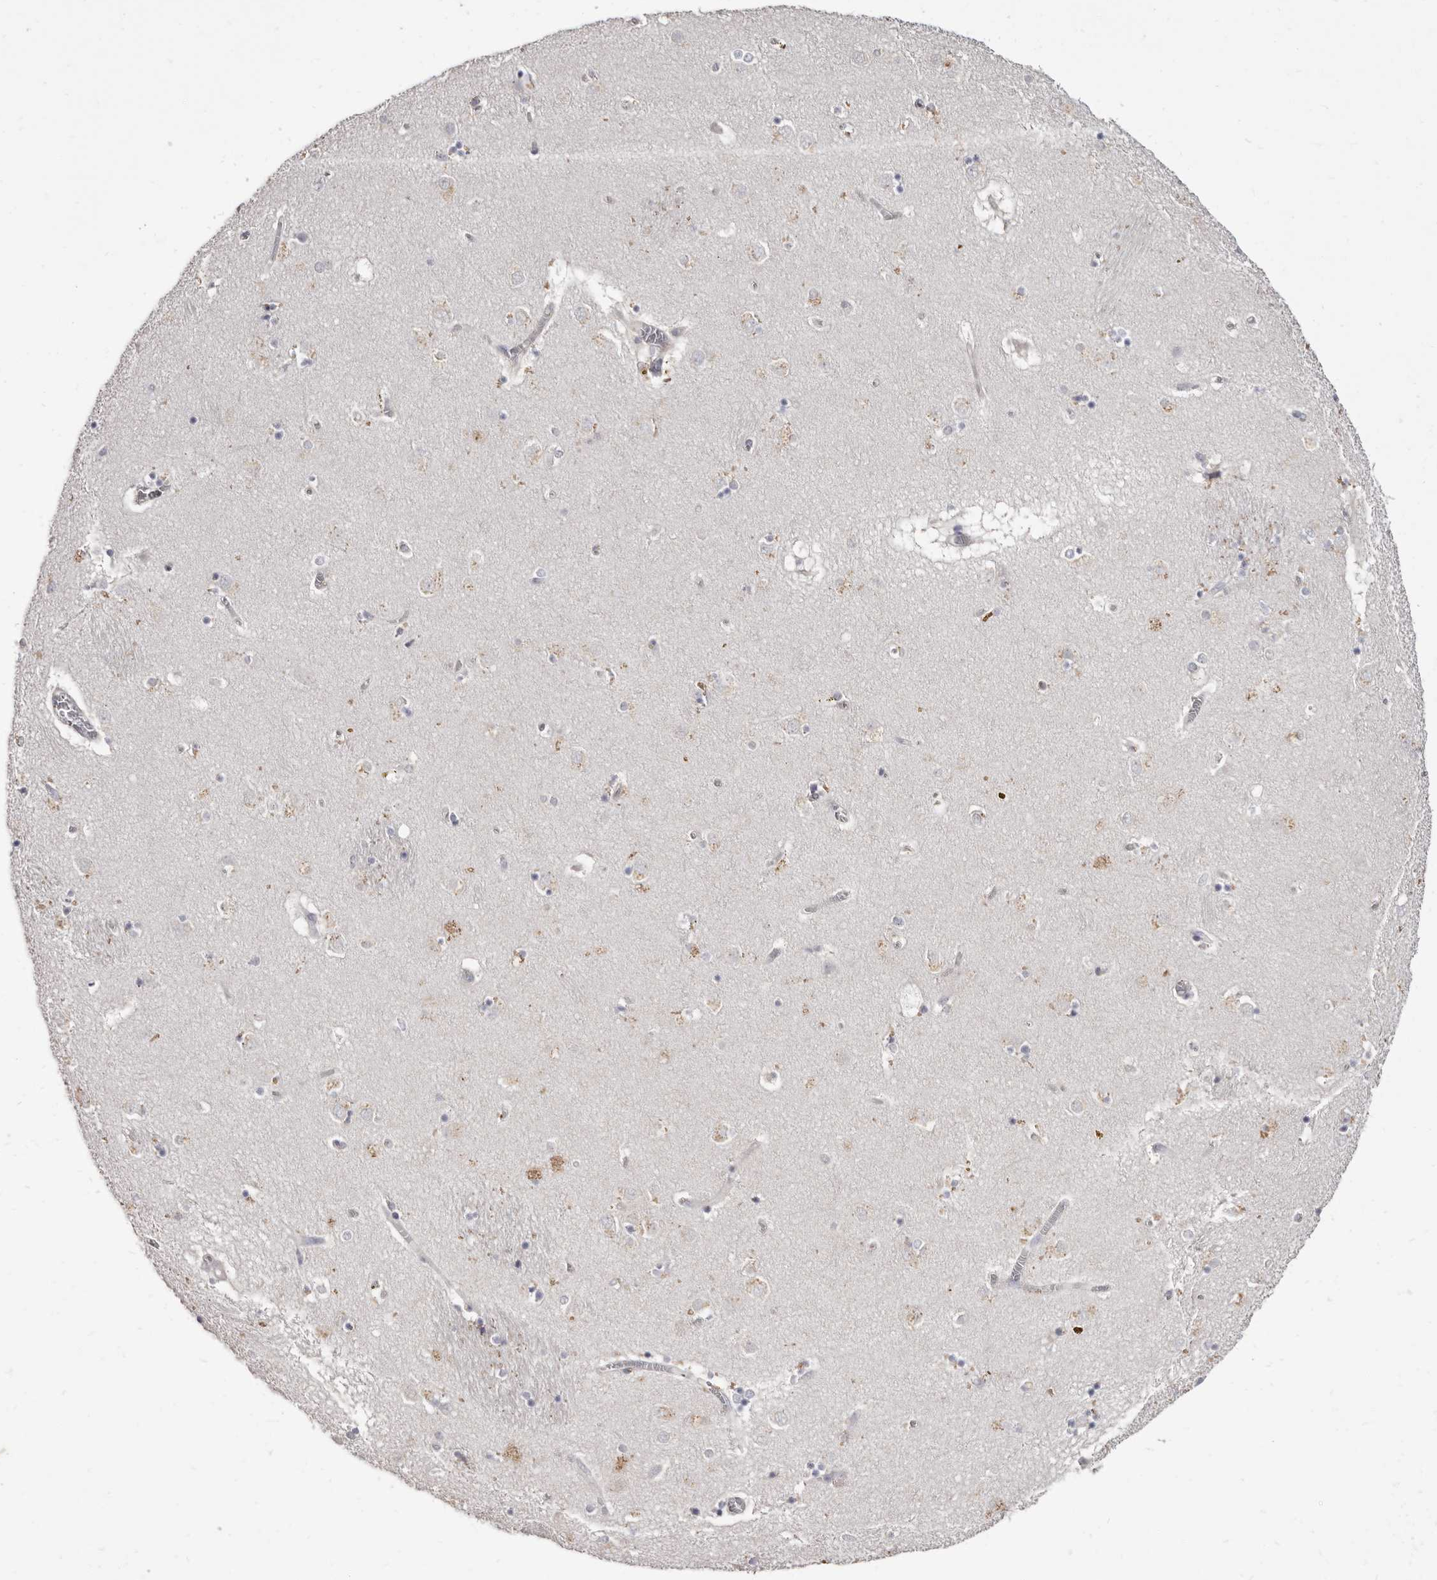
{"staining": {"intensity": "negative", "quantity": "none", "location": "none"}, "tissue": "caudate", "cell_type": "Glial cells", "image_type": "normal", "snomed": [{"axis": "morphology", "description": "Normal tissue, NOS"}, {"axis": "topography", "description": "Lateral ventricle wall"}], "caption": "This is a photomicrograph of immunohistochemistry (IHC) staining of normal caudate, which shows no staining in glial cells. (Stains: DAB immunohistochemistry (IHC) with hematoxylin counter stain, Microscopy: brightfield microscopy at high magnification).", "gene": "AIDA", "patient": {"sex": "male", "age": 70}}